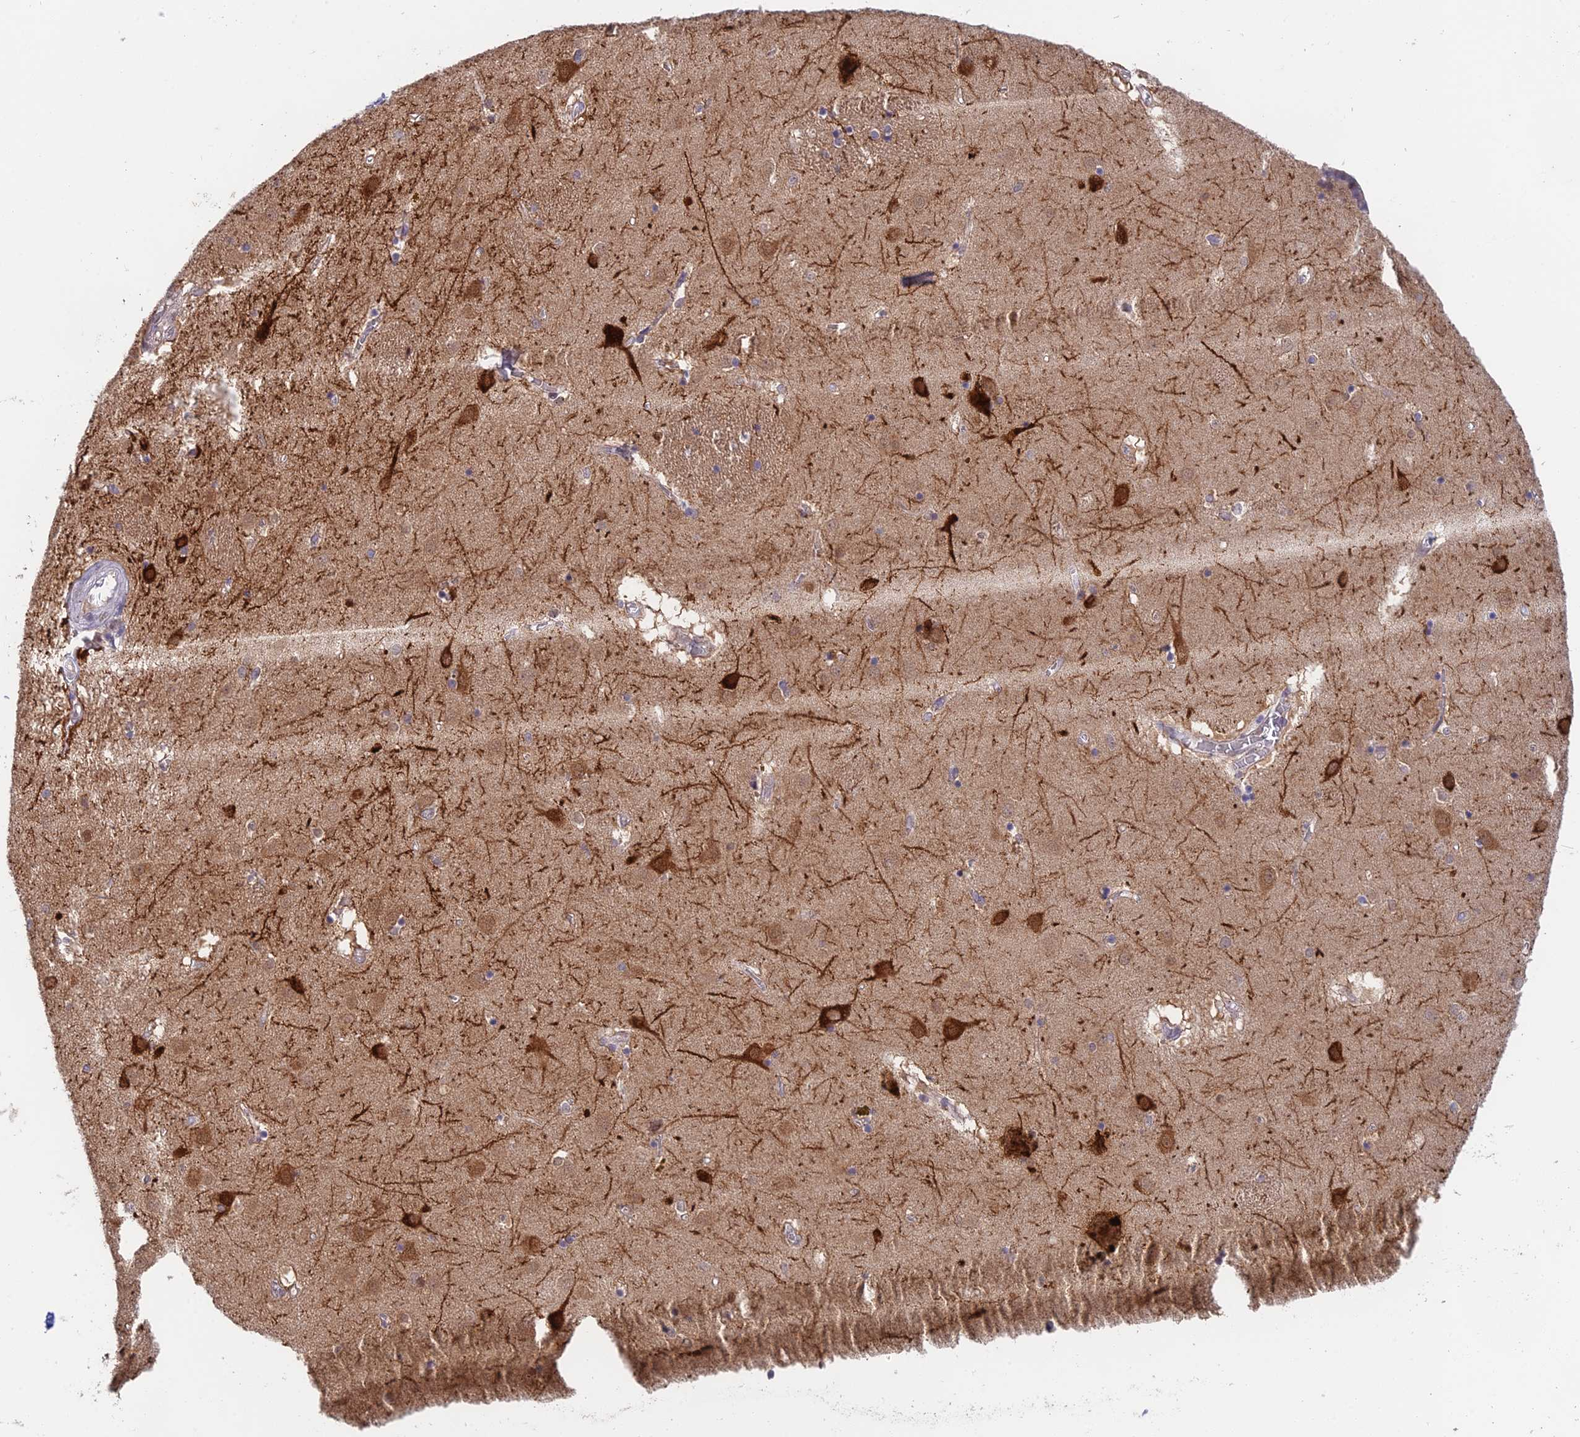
{"staining": {"intensity": "strong", "quantity": "<25%", "location": "cytoplasmic/membranous"}, "tissue": "caudate", "cell_type": "Glial cells", "image_type": "normal", "snomed": [{"axis": "morphology", "description": "Normal tissue, NOS"}, {"axis": "topography", "description": "Lateral ventricle wall"}], "caption": "This image displays IHC staining of normal human caudate, with medium strong cytoplasmic/membranous positivity in approximately <25% of glial cells.", "gene": "MRPL17", "patient": {"sex": "male", "age": 70}}